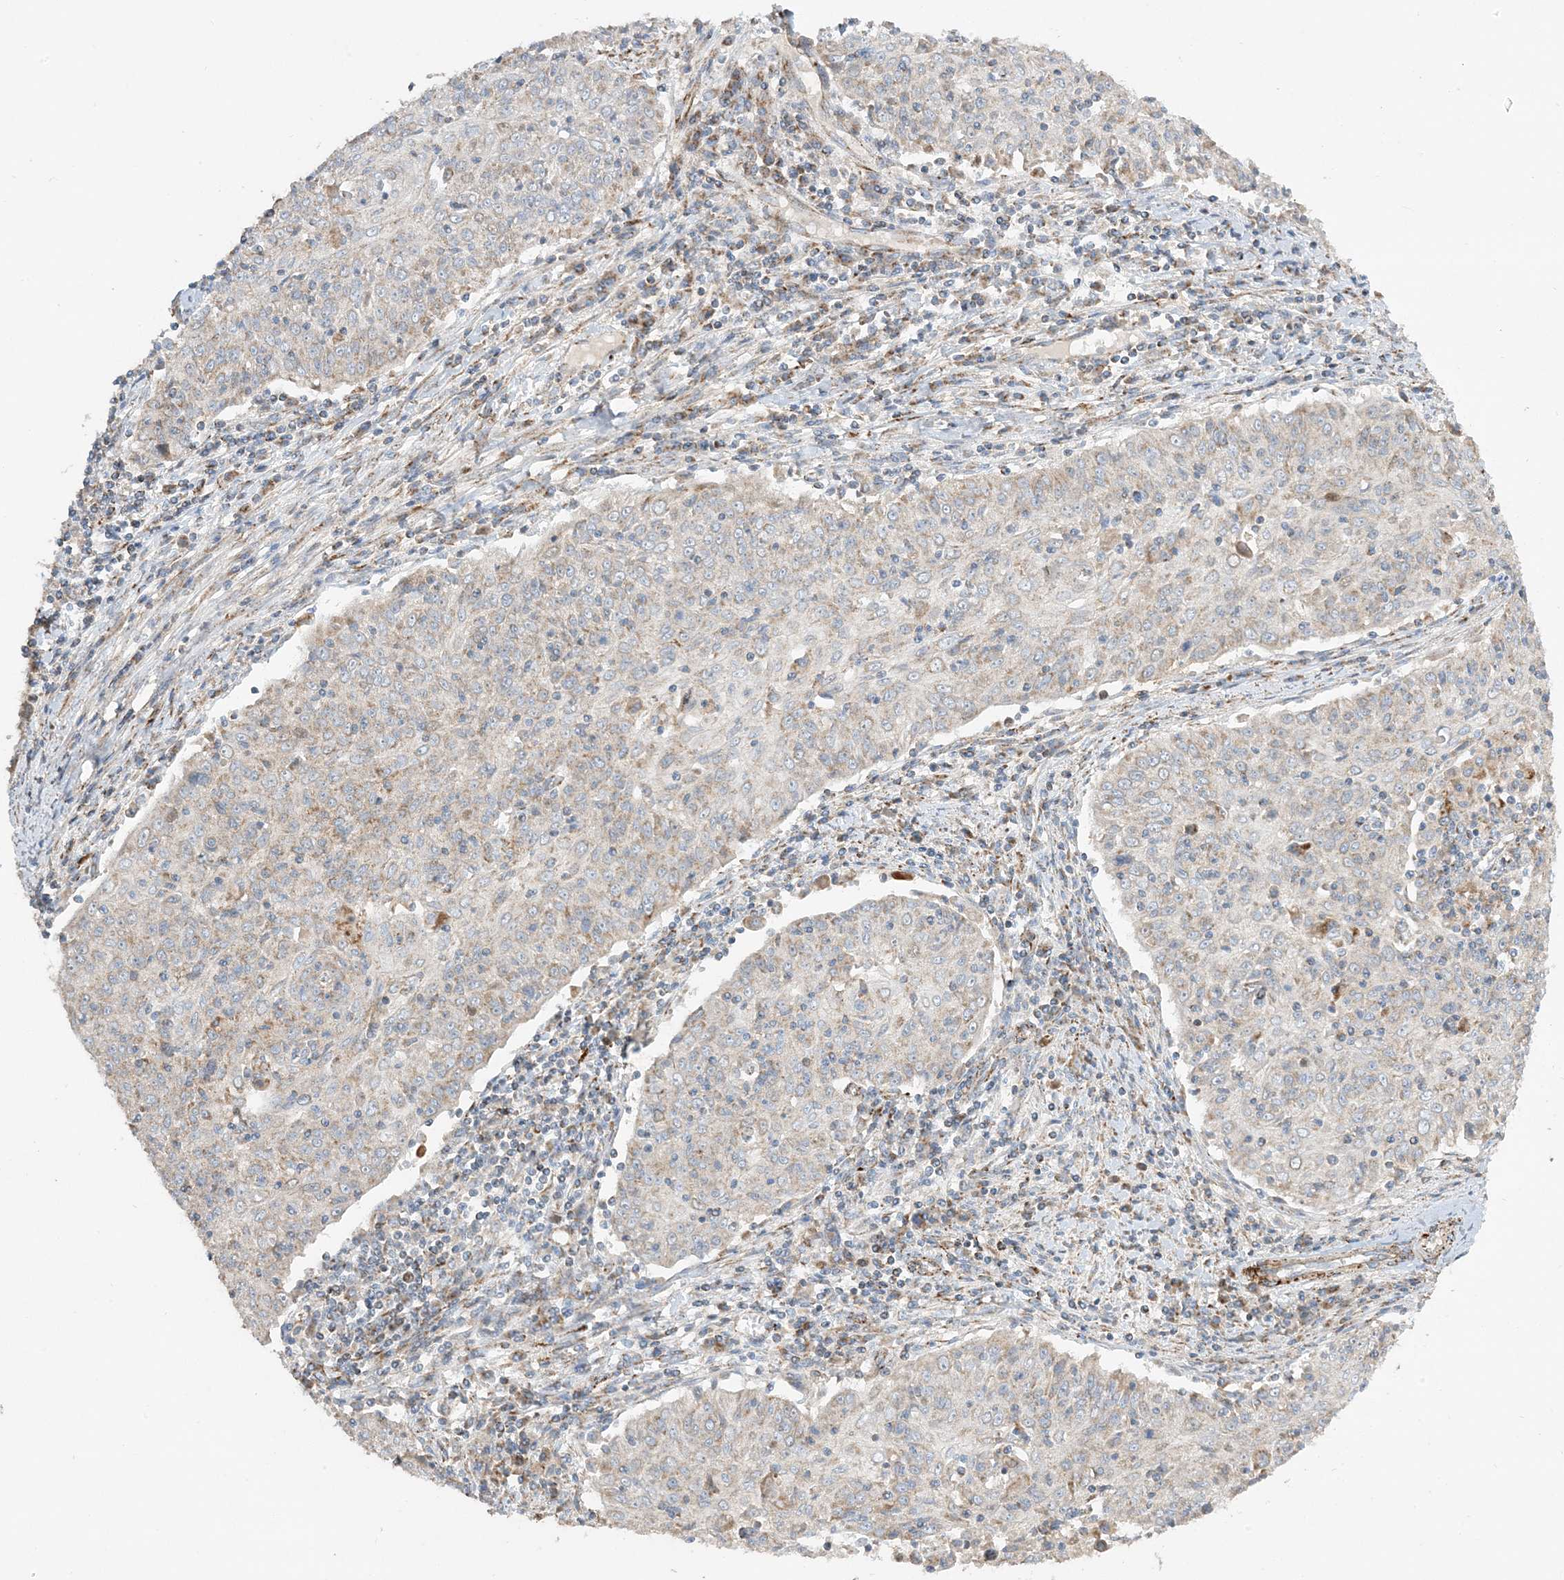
{"staining": {"intensity": "weak", "quantity": "25%-75%", "location": "cytoplasmic/membranous"}, "tissue": "cervical cancer", "cell_type": "Tumor cells", "image_type": "cancer", "snomed": [{"axis": "morphology", "description": "Squamous cell carcinoma, NOS"}, {"axis": "topography", "description": "Cervix"}], "caption": "Squamous cell carcinoma (cervical) stained with a brown dye exhibits weak cytoplasmic/membranous positive positivity in about 25%-75% of tumor cells.", "gene": "NDUFAF3", "patient": {"sex": "female", "age": 48}}